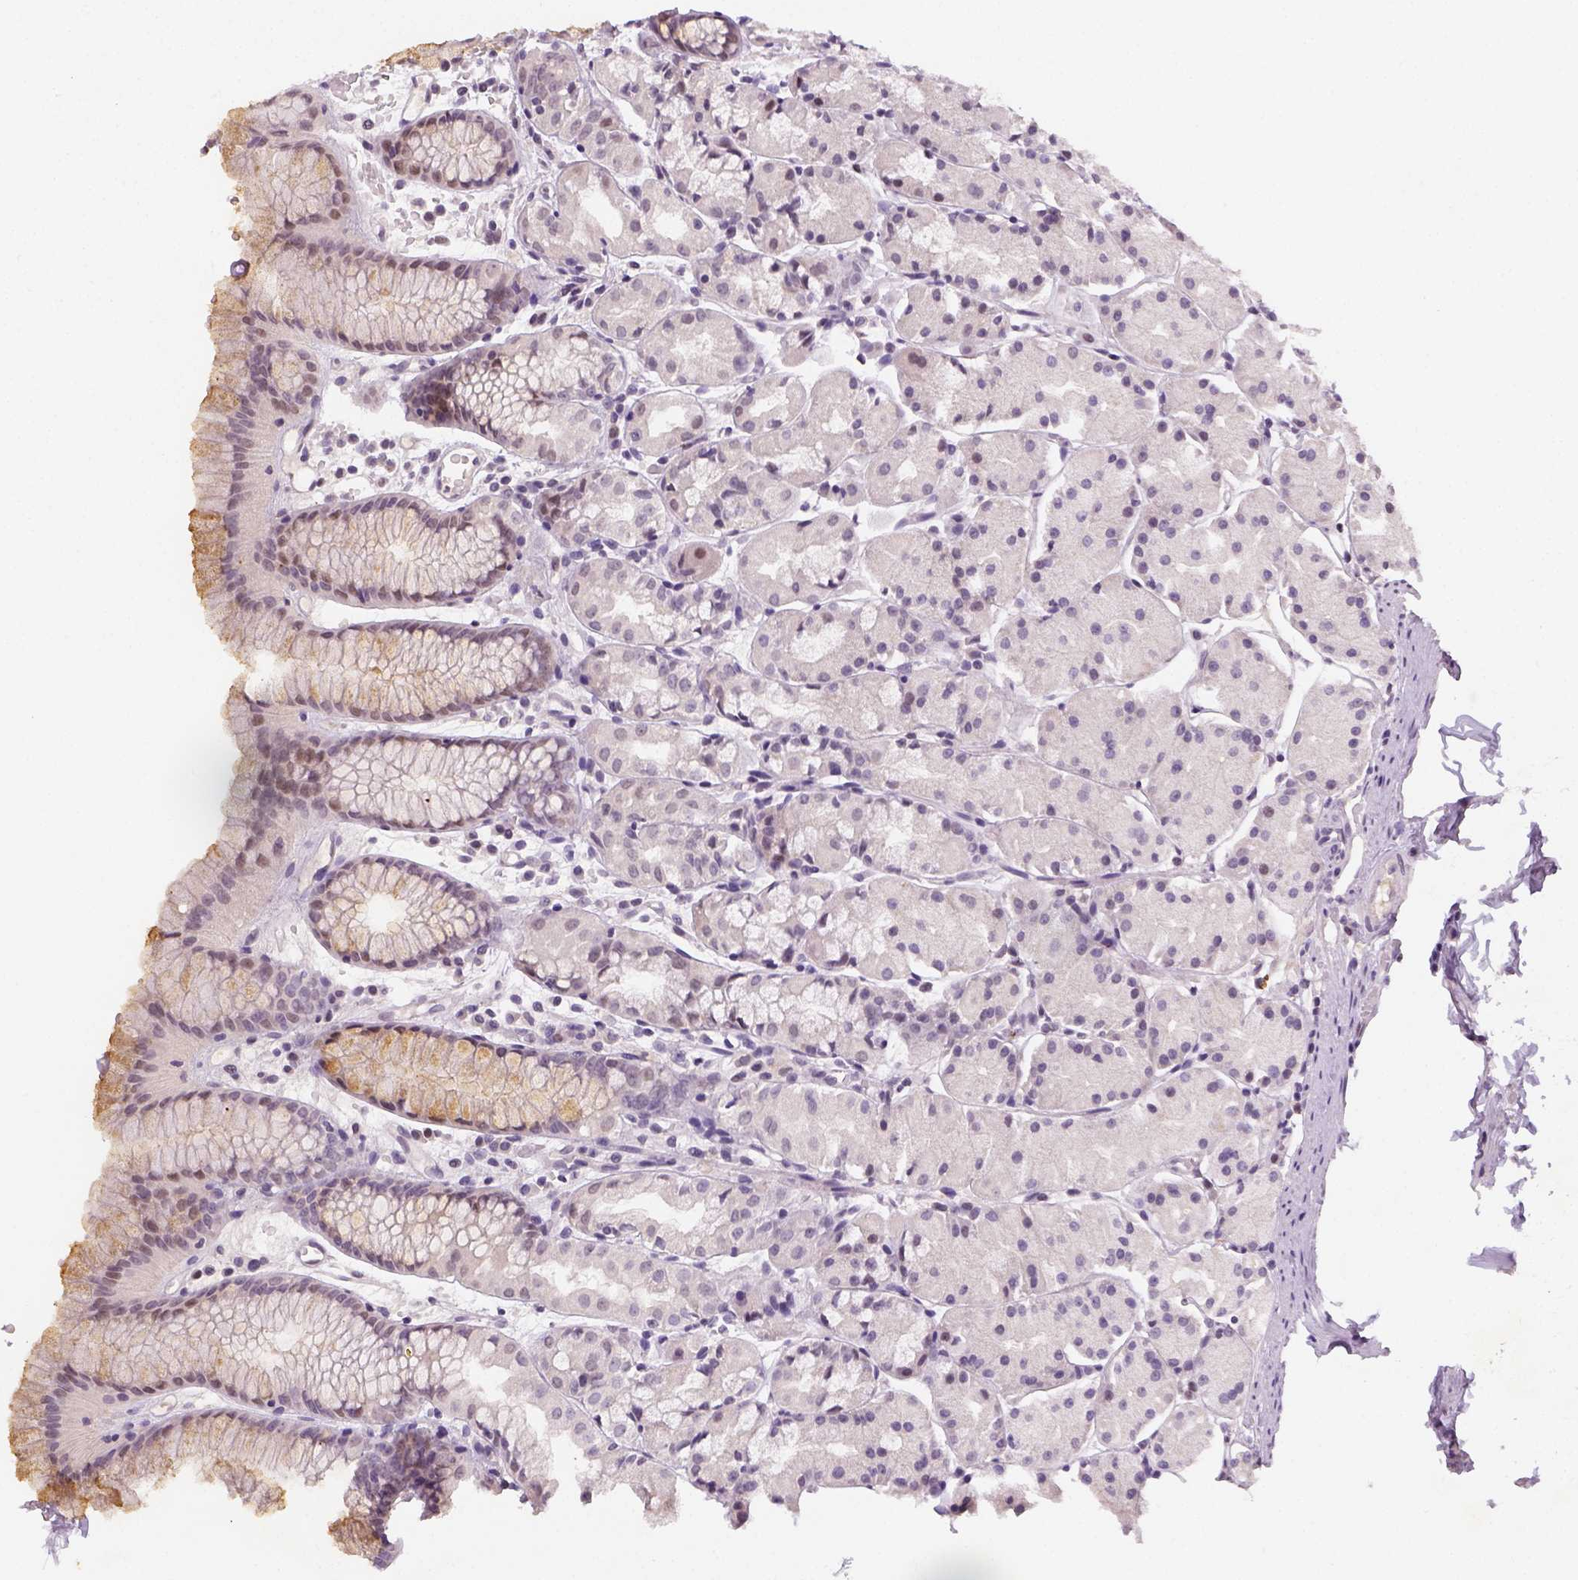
{"staining": {"intensity": "negative", "quantity": "none", "location": "none"}, "tissue": "stomach", "cell_type": "Glandular cells", "image_type": "normal", "snomed": [{"axis": "morphology", "description": "Normal tissue, NOS"}, {"axis": "topography", "description": "Stomach, upper"}], "caption": "Stomach was stained to show a protein in brown. There is no significant staining in glandular cells. Nuclei are stained in blue.", "gene": "MAGEB3", "patient": {"sex": "male", "age": 47}}